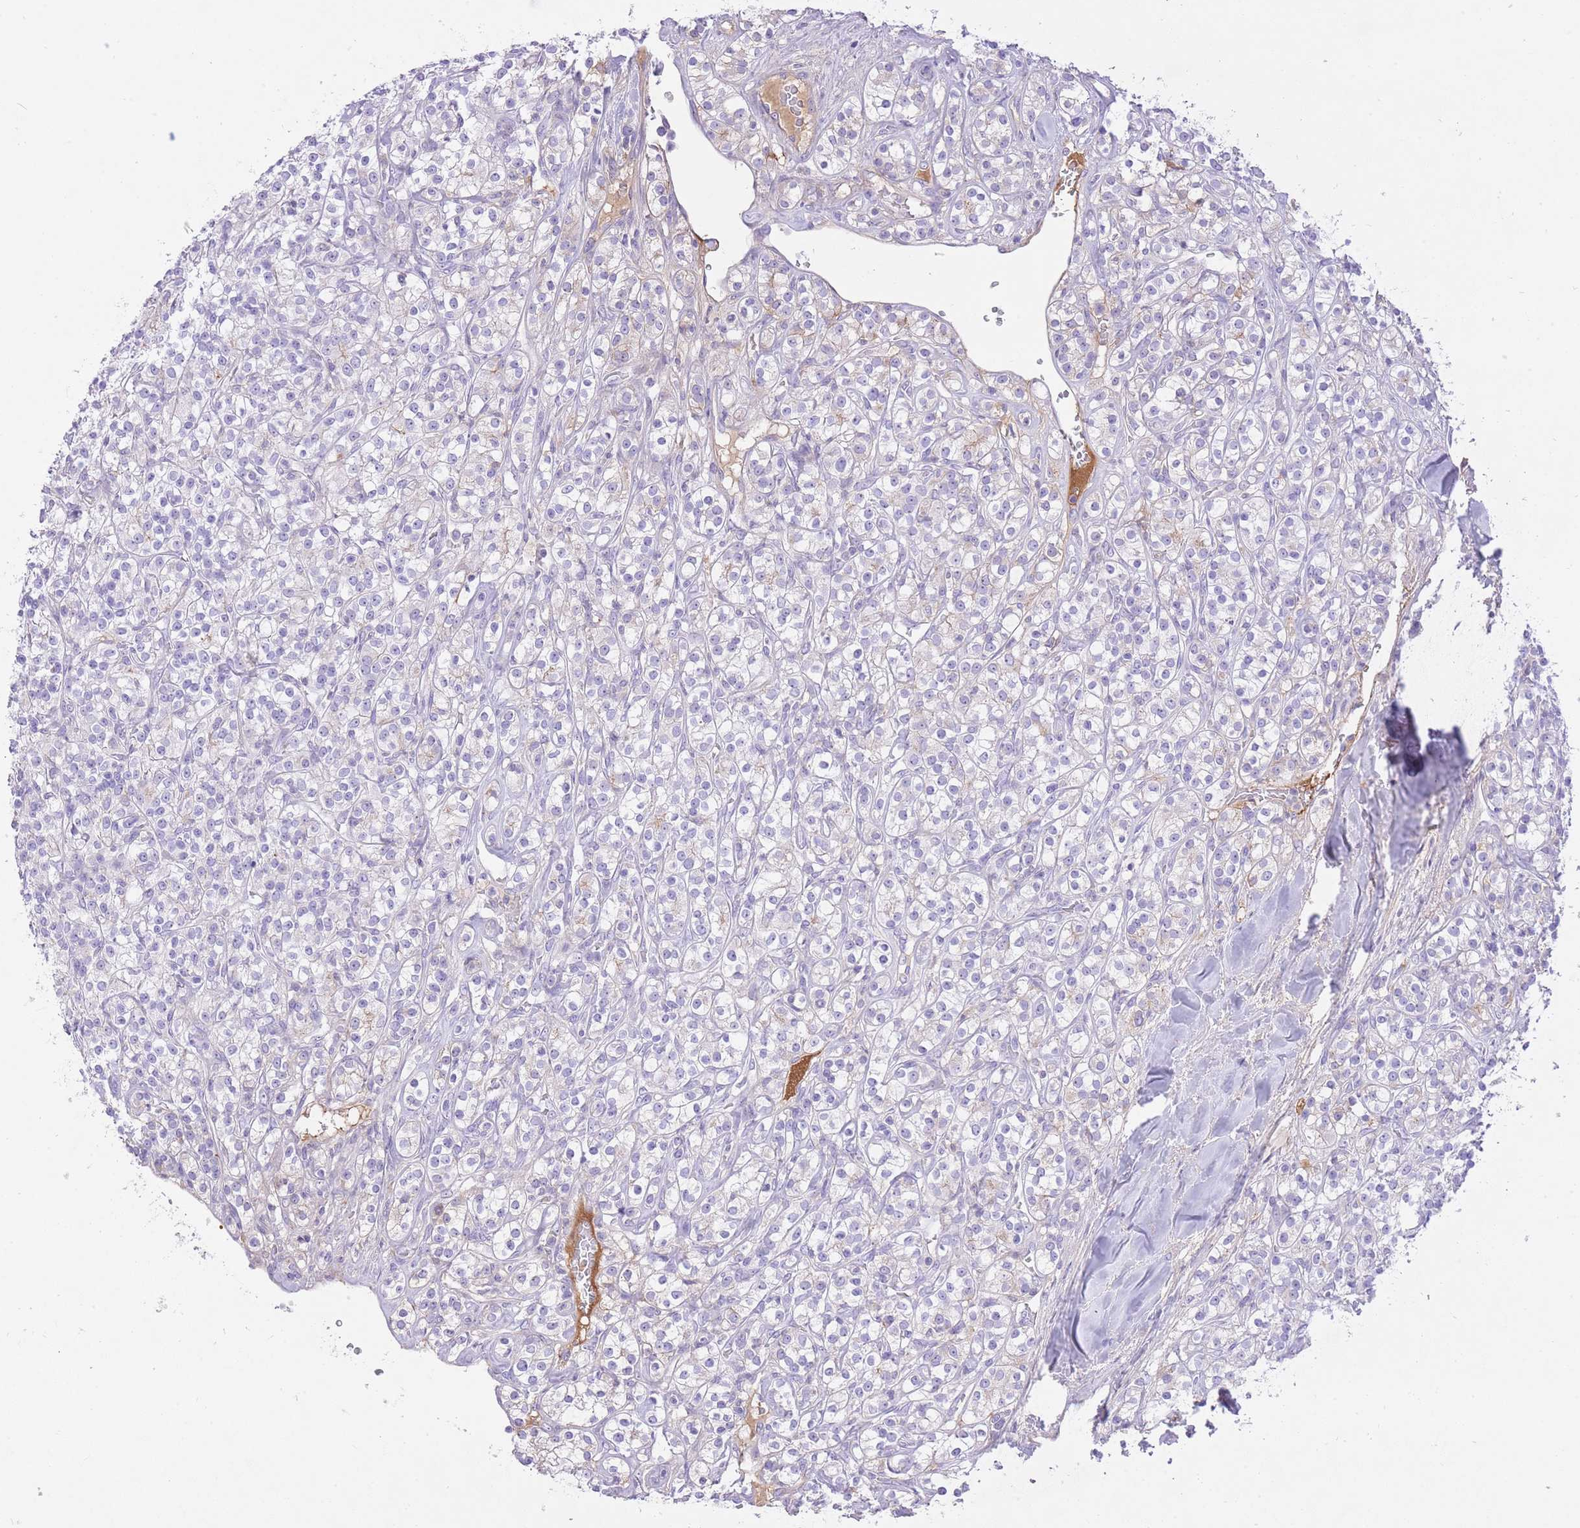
{"staining": {"intensity": "negative", "quantity": "none", "location": "none"}, "tissue": "renal cancer", "cell_type": "Tumor cells", "image_type": "cancer", "snomed": [{"axis": "morphology", "description": "Adenocarcinoma, NOS"}, {"axis": "topography", "description": "Kidney"}], "caption": "The immunohistochemistry (IHC) histopathology image has no significant positivity in tumor cells of renal adenocarcinoma tissue.", "gene": "HRG", "patient": {"sex": "male", "age": 77}}